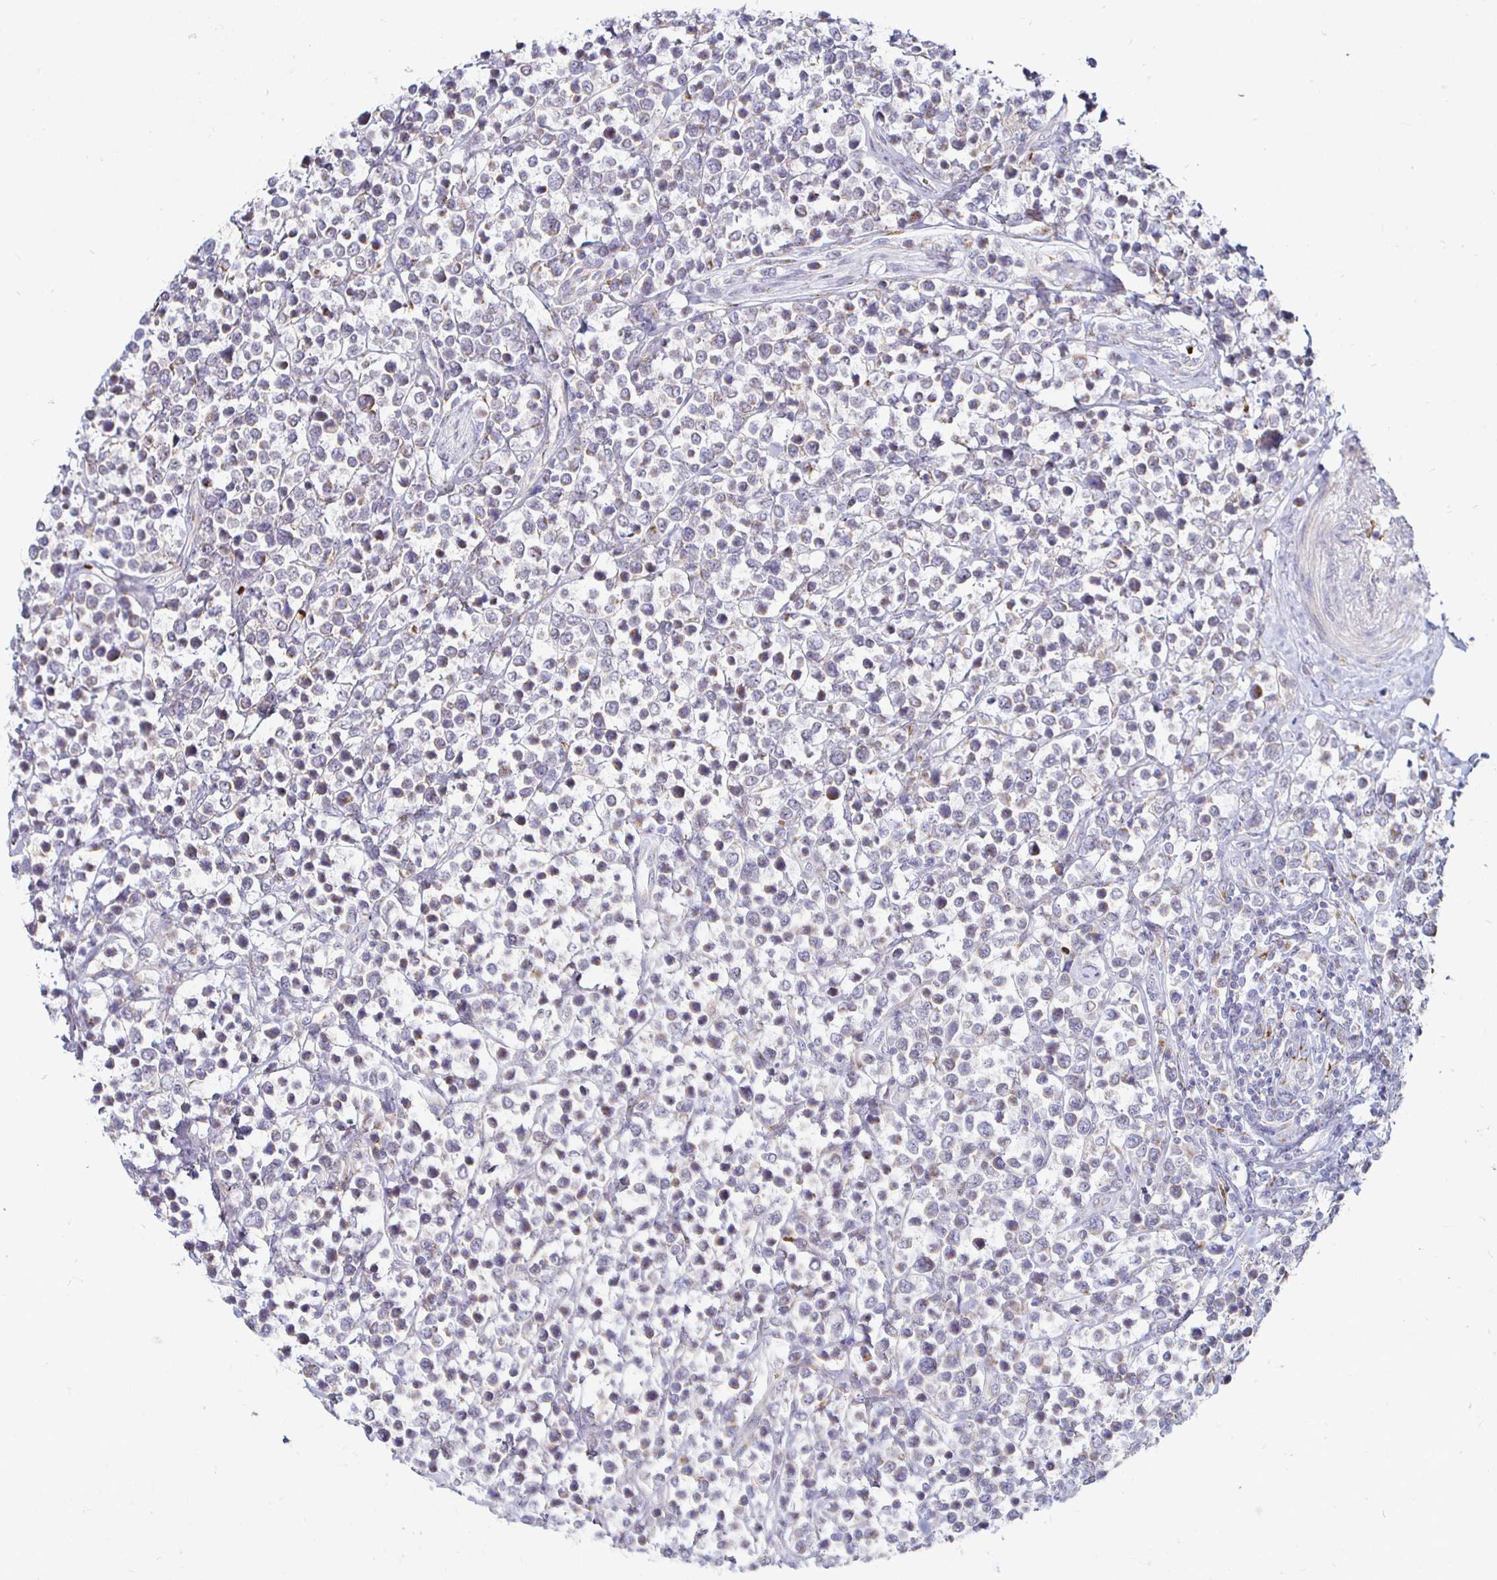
{"staining": {"intensity": "negative", "quantity": "none", "location": "none"}, "tissue": "lymphoma", "cell_type": "Tumor cells", "image_type": "cancer", "snomed": [{"axis": "morphology", "description": "Malignant lymphoma, non-Hodgkin's type, High grade"}, {"axis": "topography", "description": "Soft tissue"}], "caption": "Malignant lymphoma, non-Hodgkin's type (high-grade) was stained to show a protein in brown. There is no significant expression in tumor cells.", "gene": "ATG3", "patient": {"sex": "female", "age": 56}}